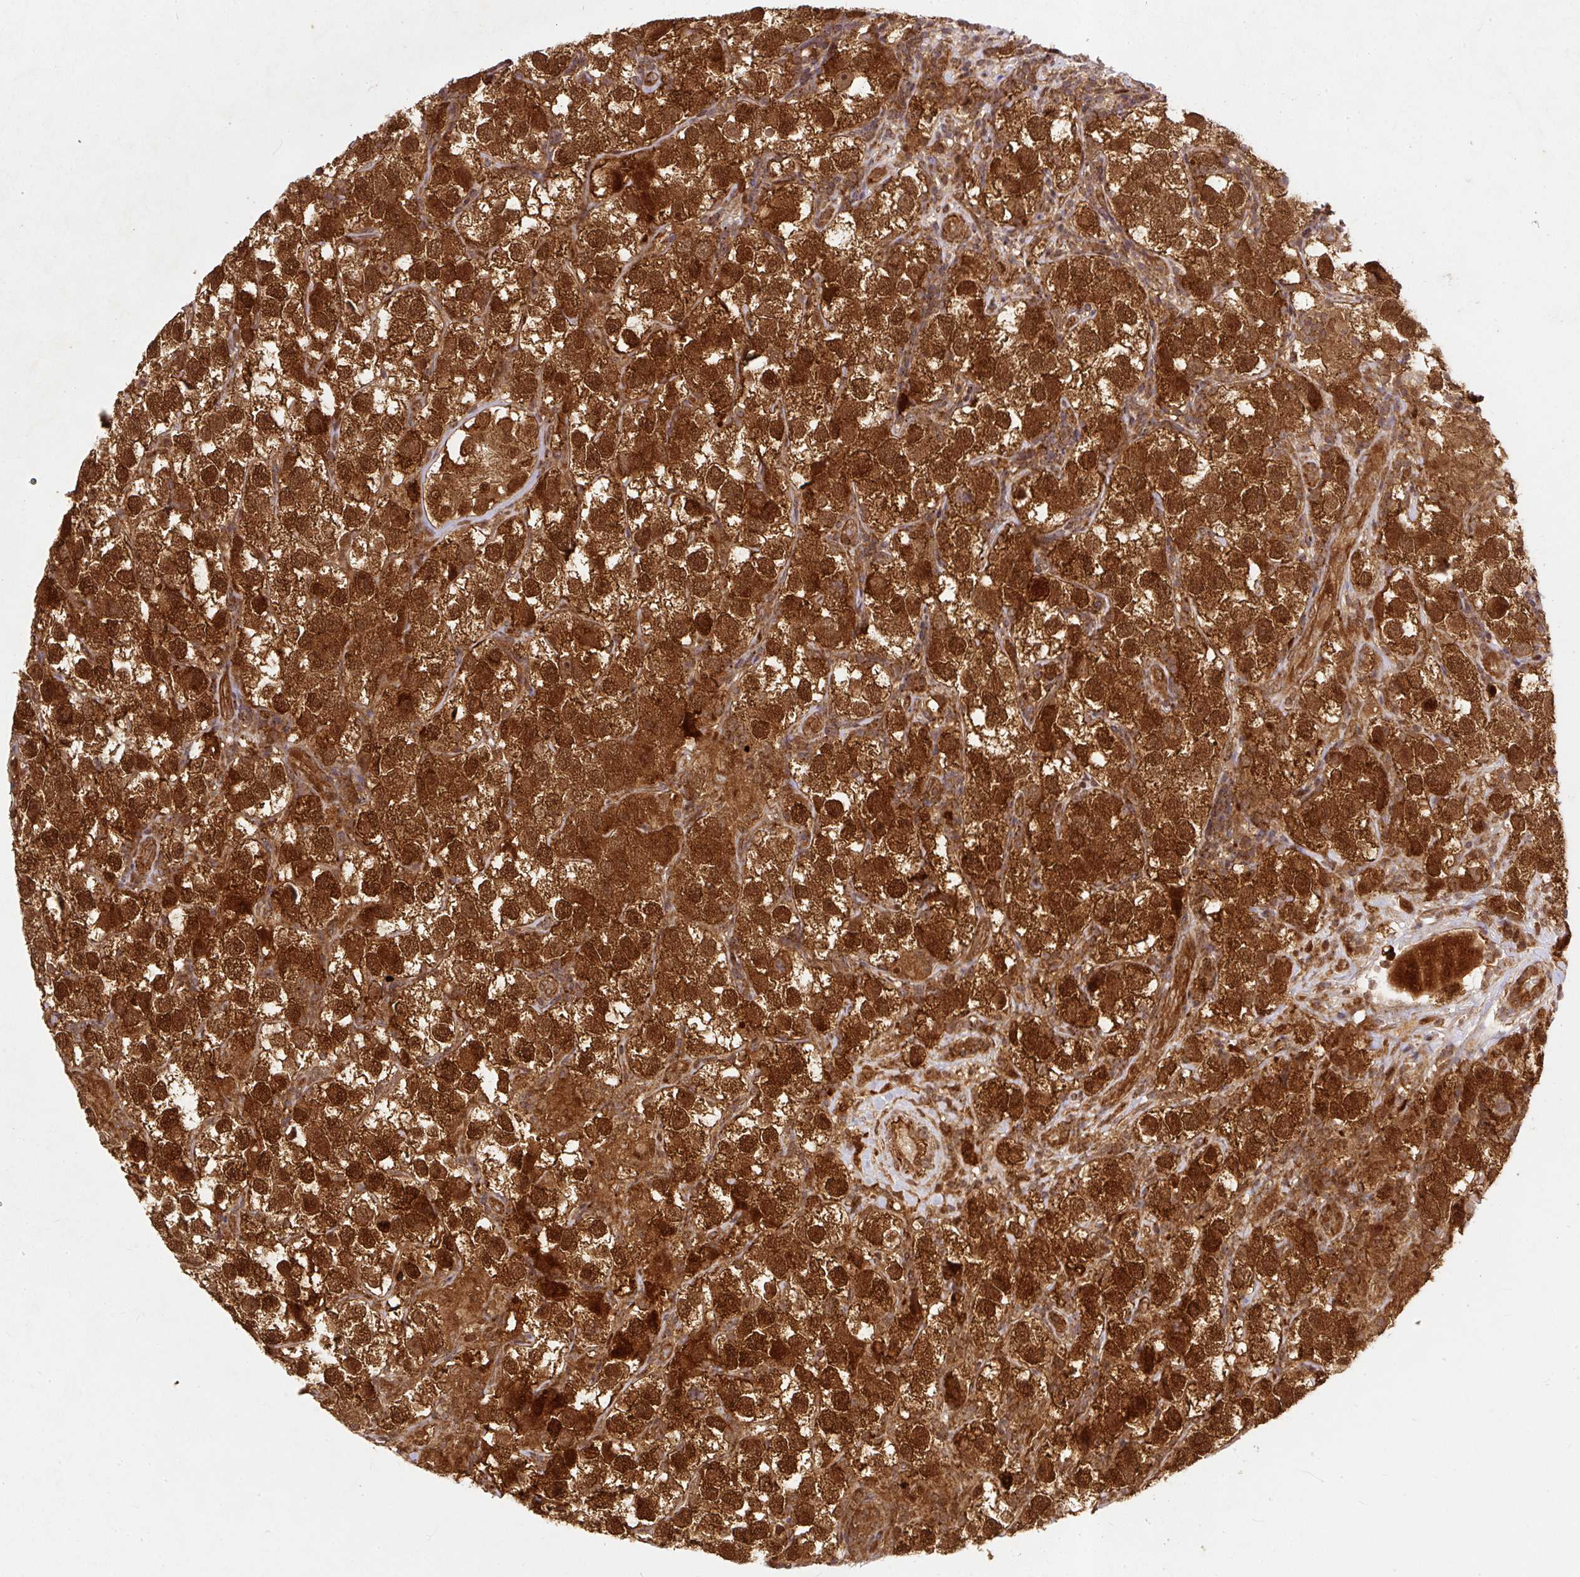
{"staining": {"intensity": "strong", "quantity": ">75%", "location": "cytoplasmic/membranous,nuclear"}, "tissue": "testis cancer", "cell_type": "Tumor cells", "image_type": "cancer", "snomed": [{"axis": "morphology", "description": "Seminoma, NOS"}, {"axis": "topography", "description": "Testis"}], "caption": "Tumor cells reveal high levels of strong cytoplasmic/membranous and nuclear staining in approximately >75% of cells in seminoma (testis).", "gene": "PSMD1", "patient": {"sex": "male", "age": 26}}